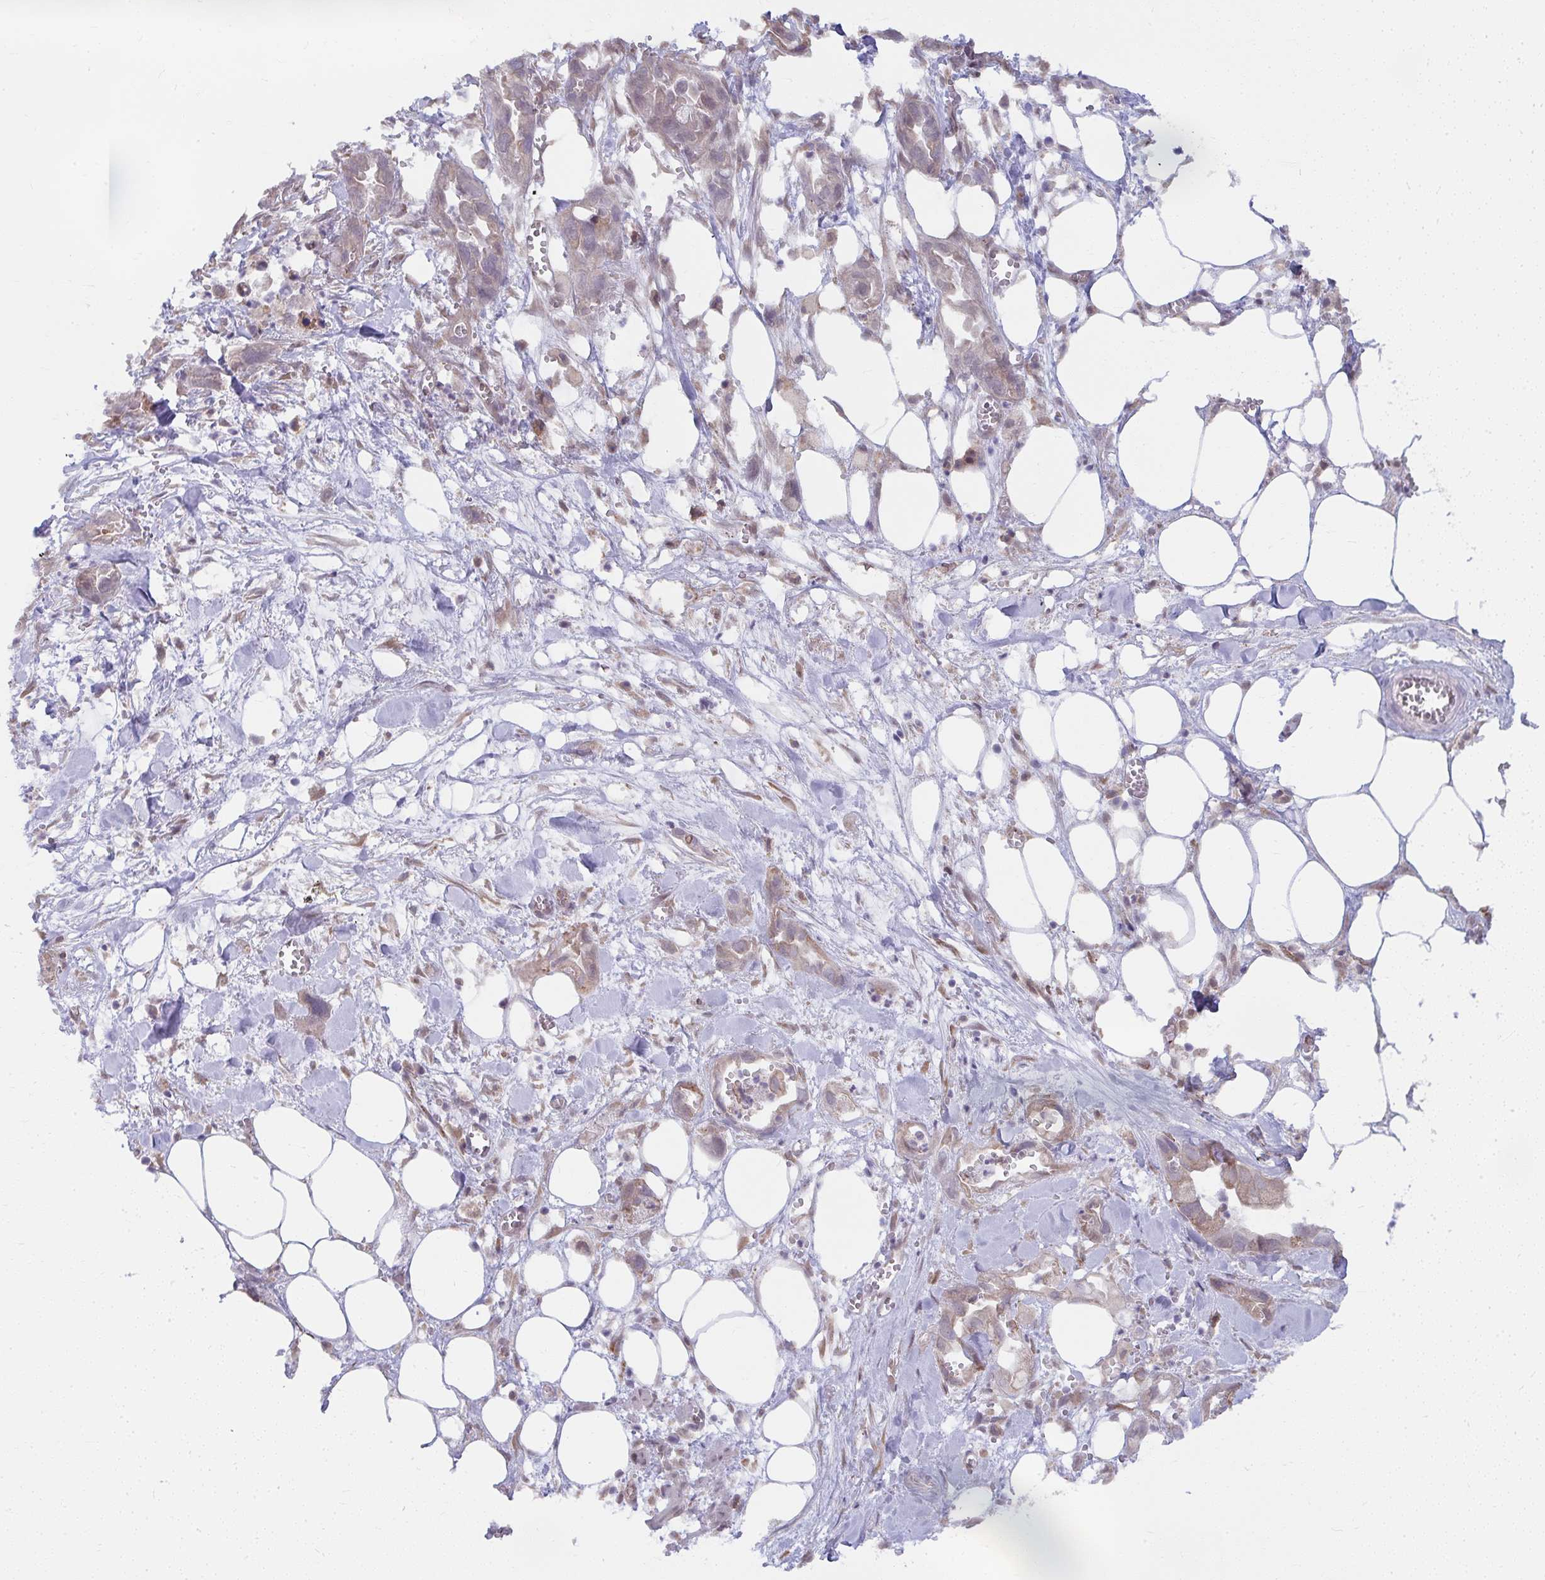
{"staining": {"intensity": "weak", "quantity": "<25%", "location": "cytoplasmic/membranous"}, "tissue": "pancreatic cancer", "cell_type": "Tumor cells", "image_type": "cancer", "snomed": [{"axis": "morphology", "description": "Adenocarcinoma, NOS"}, {"axis": "topography", "description": "Pancreas"}], "caption": "Tumor cells show no significant expression in pancreatic cancer. (Immunohistochemistry (ihc), brightfield microscopy, high magnification).", "gene": "NMNAT1", "patient": {"sex": "female", "age": 73}}